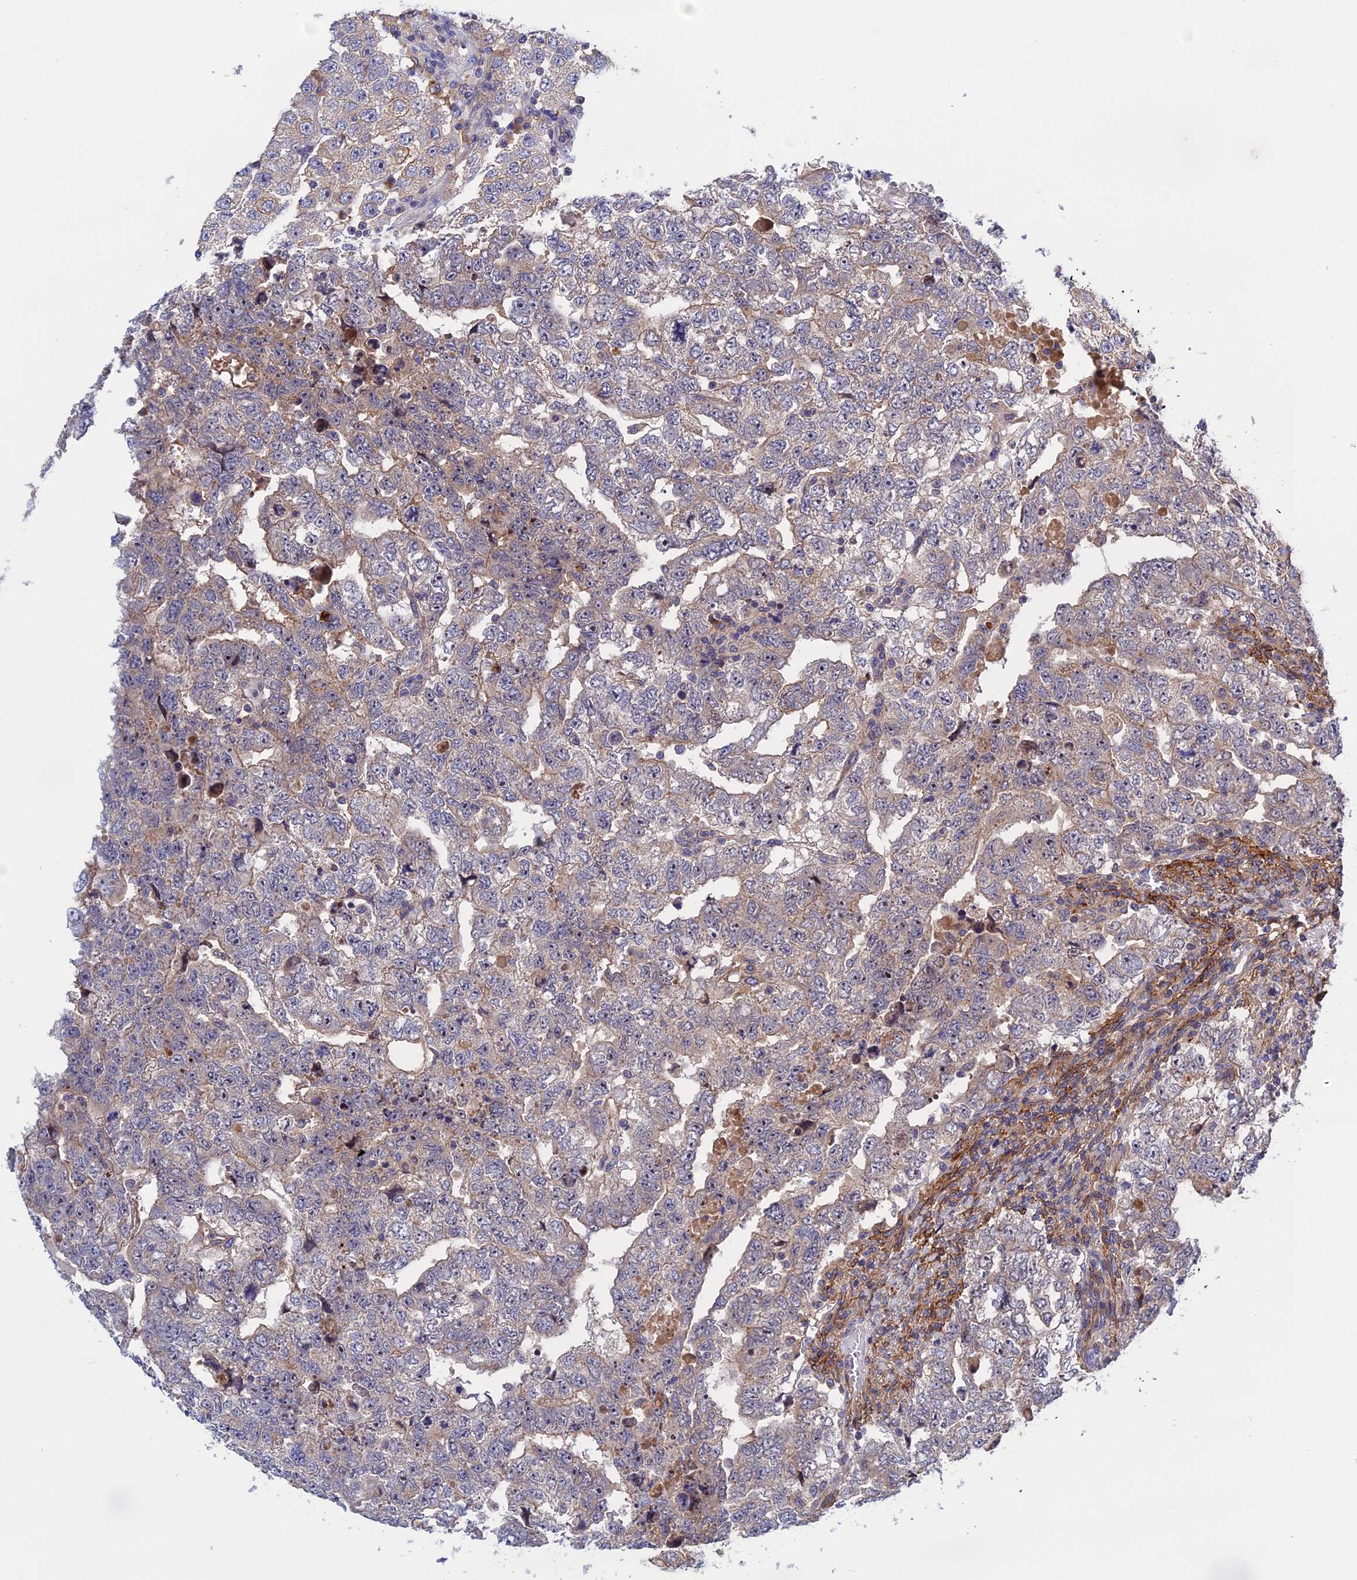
{"staining": {"intensity": "weak", "quantity": "<25%", "location": "cytoplasmic/membranous"}, "tissue": "testis cancer", "cell_type": "Tumor cells", "image_type": "cancer", "snomed": [{"axis": "morphology", "description": "Carcinoma, Embryonal, NOS"}, {"axis": "topography", "description": "Testis"}], "caption": "Photomicrograph shows no protein expression in tumor cells of testis cancer (embryonal carcinoma) tissue.", "gene": "CRACD", "patient": {"sex": "male", "age": 36}}